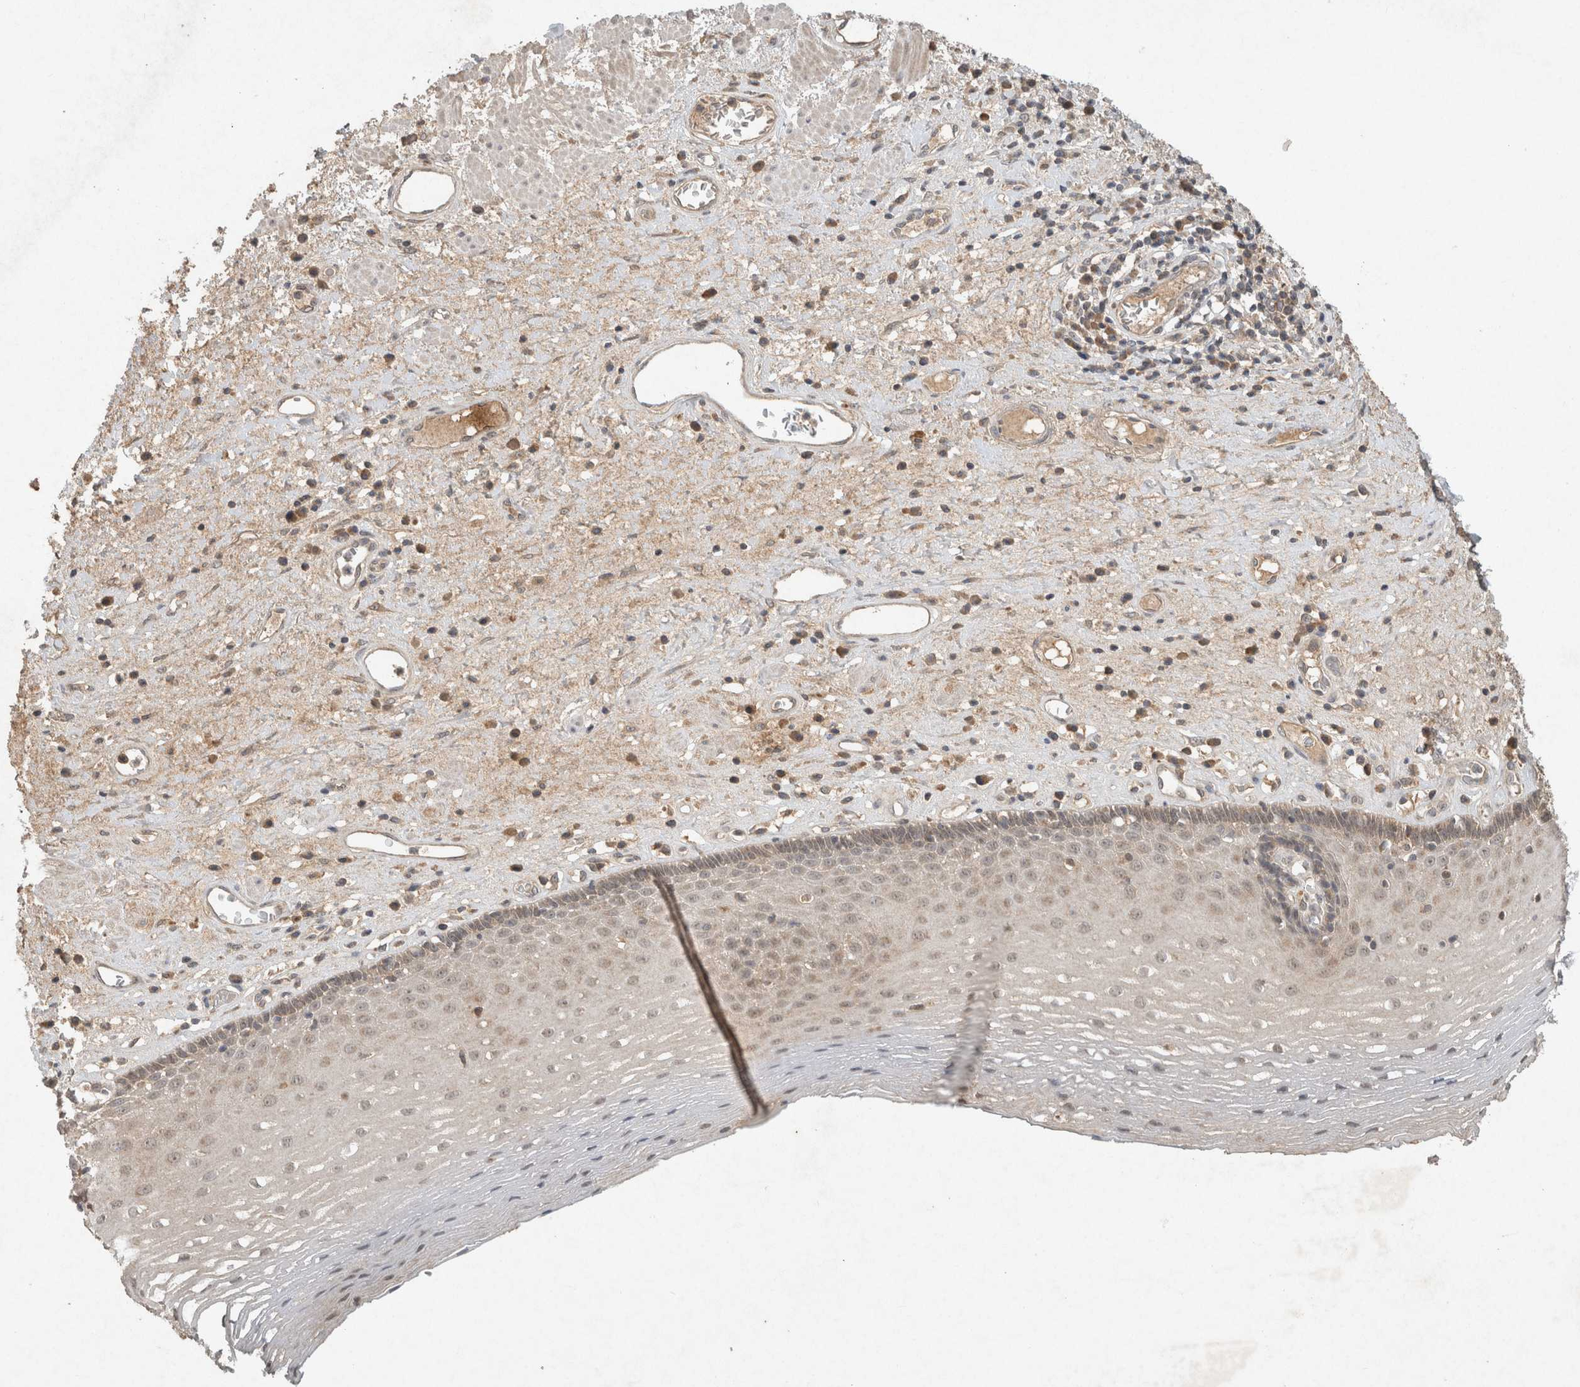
{"staining": {"intensity": "weak", "quantity": "25%-75%", "location": "cytoplasmic/membranous"}, "tissue": "esophagus", "cell_type": "Squamous epithelial cells", "image_type": "normal", "snomed": [{"axis": "morphology", "description": "Normal tissue, NOS"}, {"axis": "morphology", "description": "Adenocarcinoma, NOS"}, {"axis": "topography", "description": "Esophagus"}], "caption": "High-magnification brightfield microscopy of unremarkable esophagus stained with DAB (brown) and counterstained with hematoxylin (blue). squamous epithelial cells exhibit weak cytoplasmic/membranous positivity is appreciated in approximately25%-75% of cells. (brown staining indicates protein expression, while blue staining denotes nuclei).", "gene": "LOXL2", "patient": {"sex": "male", "age": 62}}